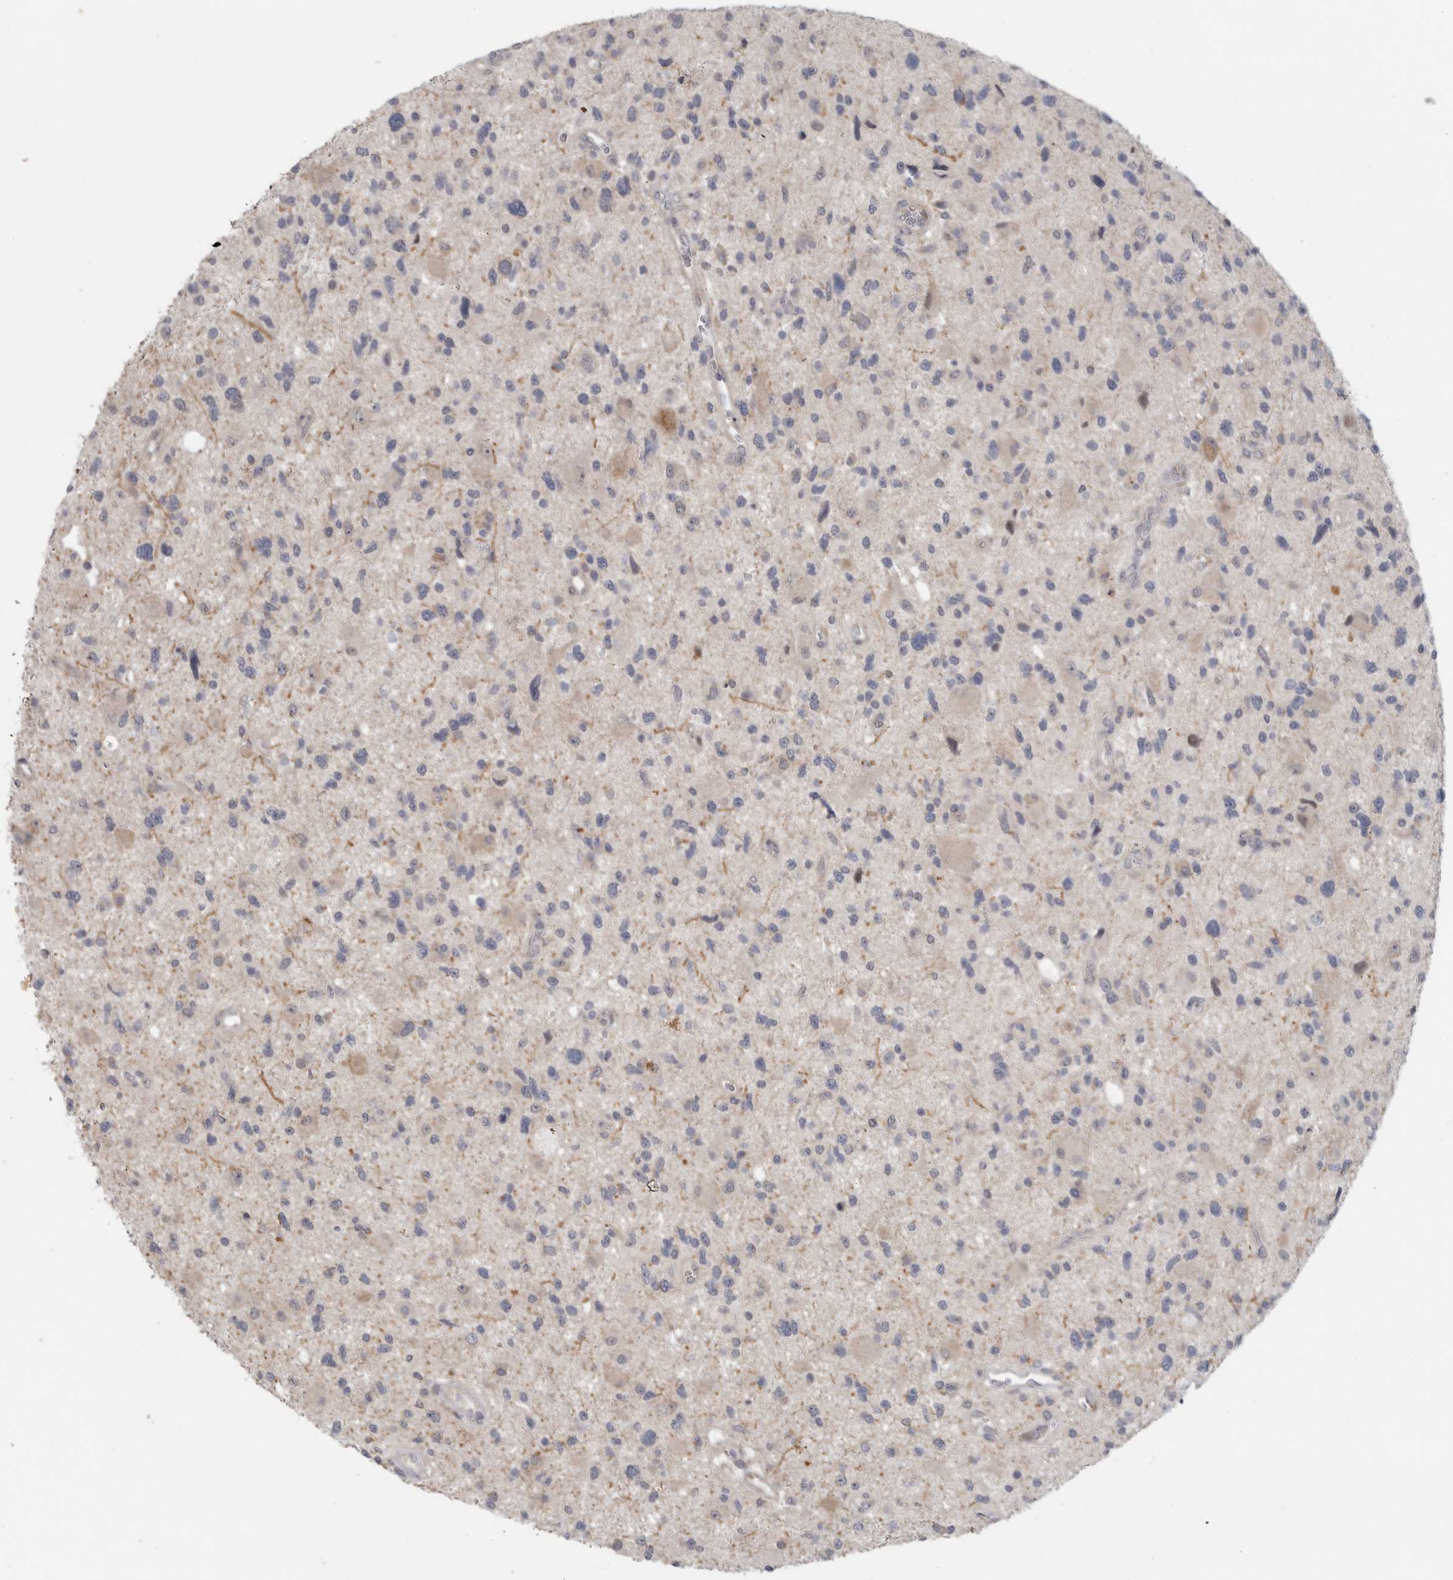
{"staining": {"intensity": "weak", "quantity": "<25%", "location": "cytoplasmic/membranous"}, "tissue": "glioma", "cell_type": "Tumor cells", "image_type": "cancer", "snomed": [{"axis": "morphology", "description": "Glioma, malignant, High grade"}, {"axis": "topography", "description": "Brain"}], "caption": "A high-resolution histopathology image shows IHC staining of malignant glioma (high-grade), which displays no significant staining in tumor cells.", "gene": "FBXO43", "patient": {"sex": "male", "age": 33}}